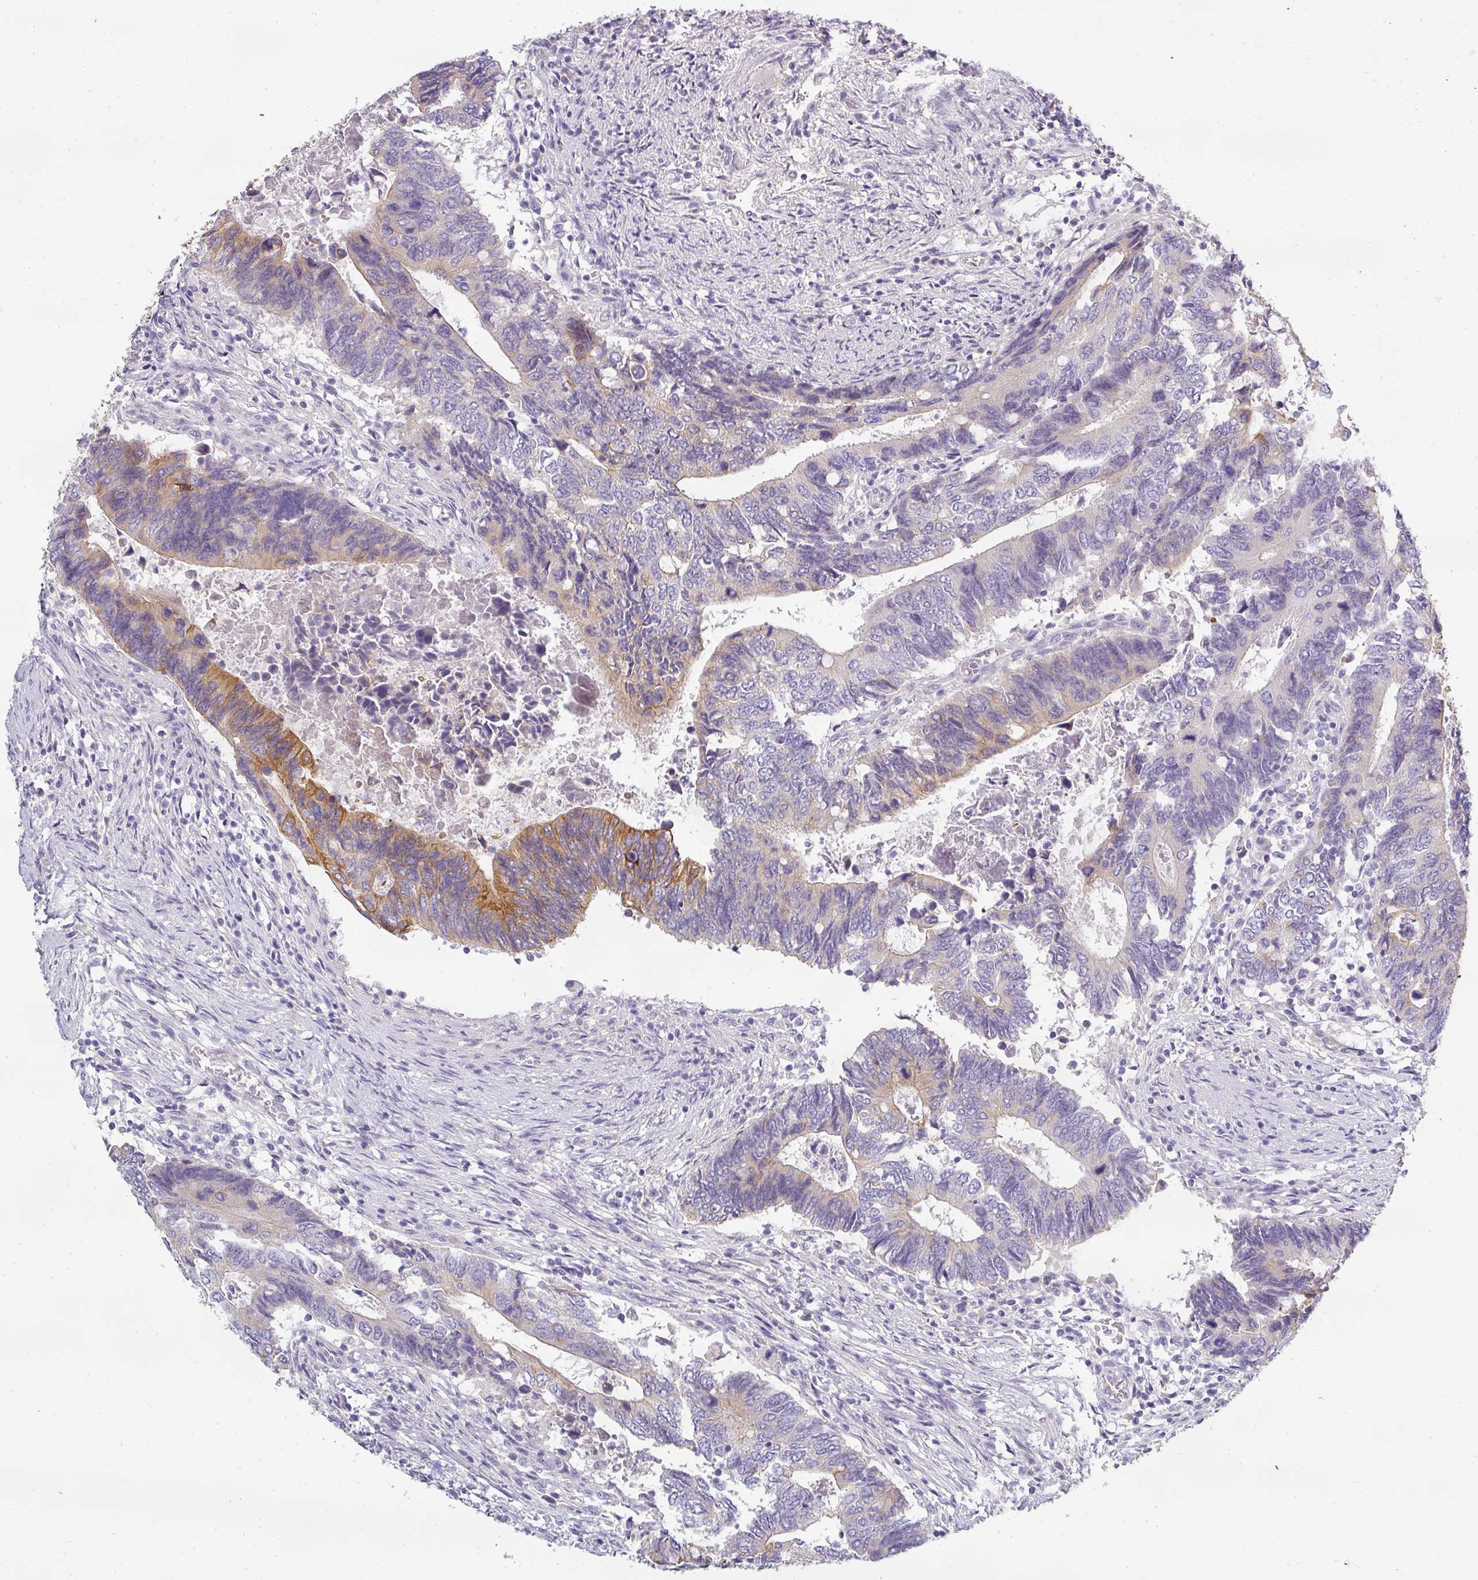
{"staining": {"intensity": "strong", "quantity": "<25%", "location": "cytoplasmic/membranous"}, "tissue": "colorectal cancer", "cell_type": "Tumor cells", "image_type": "cancer", "snomed": [{"axis": "morphology", "description": "Adenocarcinoma, NOS"}, {"axis": "topography", "description": "Colon"}], "caption": "Protein staining of colorectal cancer tissue exhibits strong cytoplasmic/membranous expression in approximately <25% of tumor cells.", "gene": "ASXL3", "patient": {"sex": "male", "age": 87}}